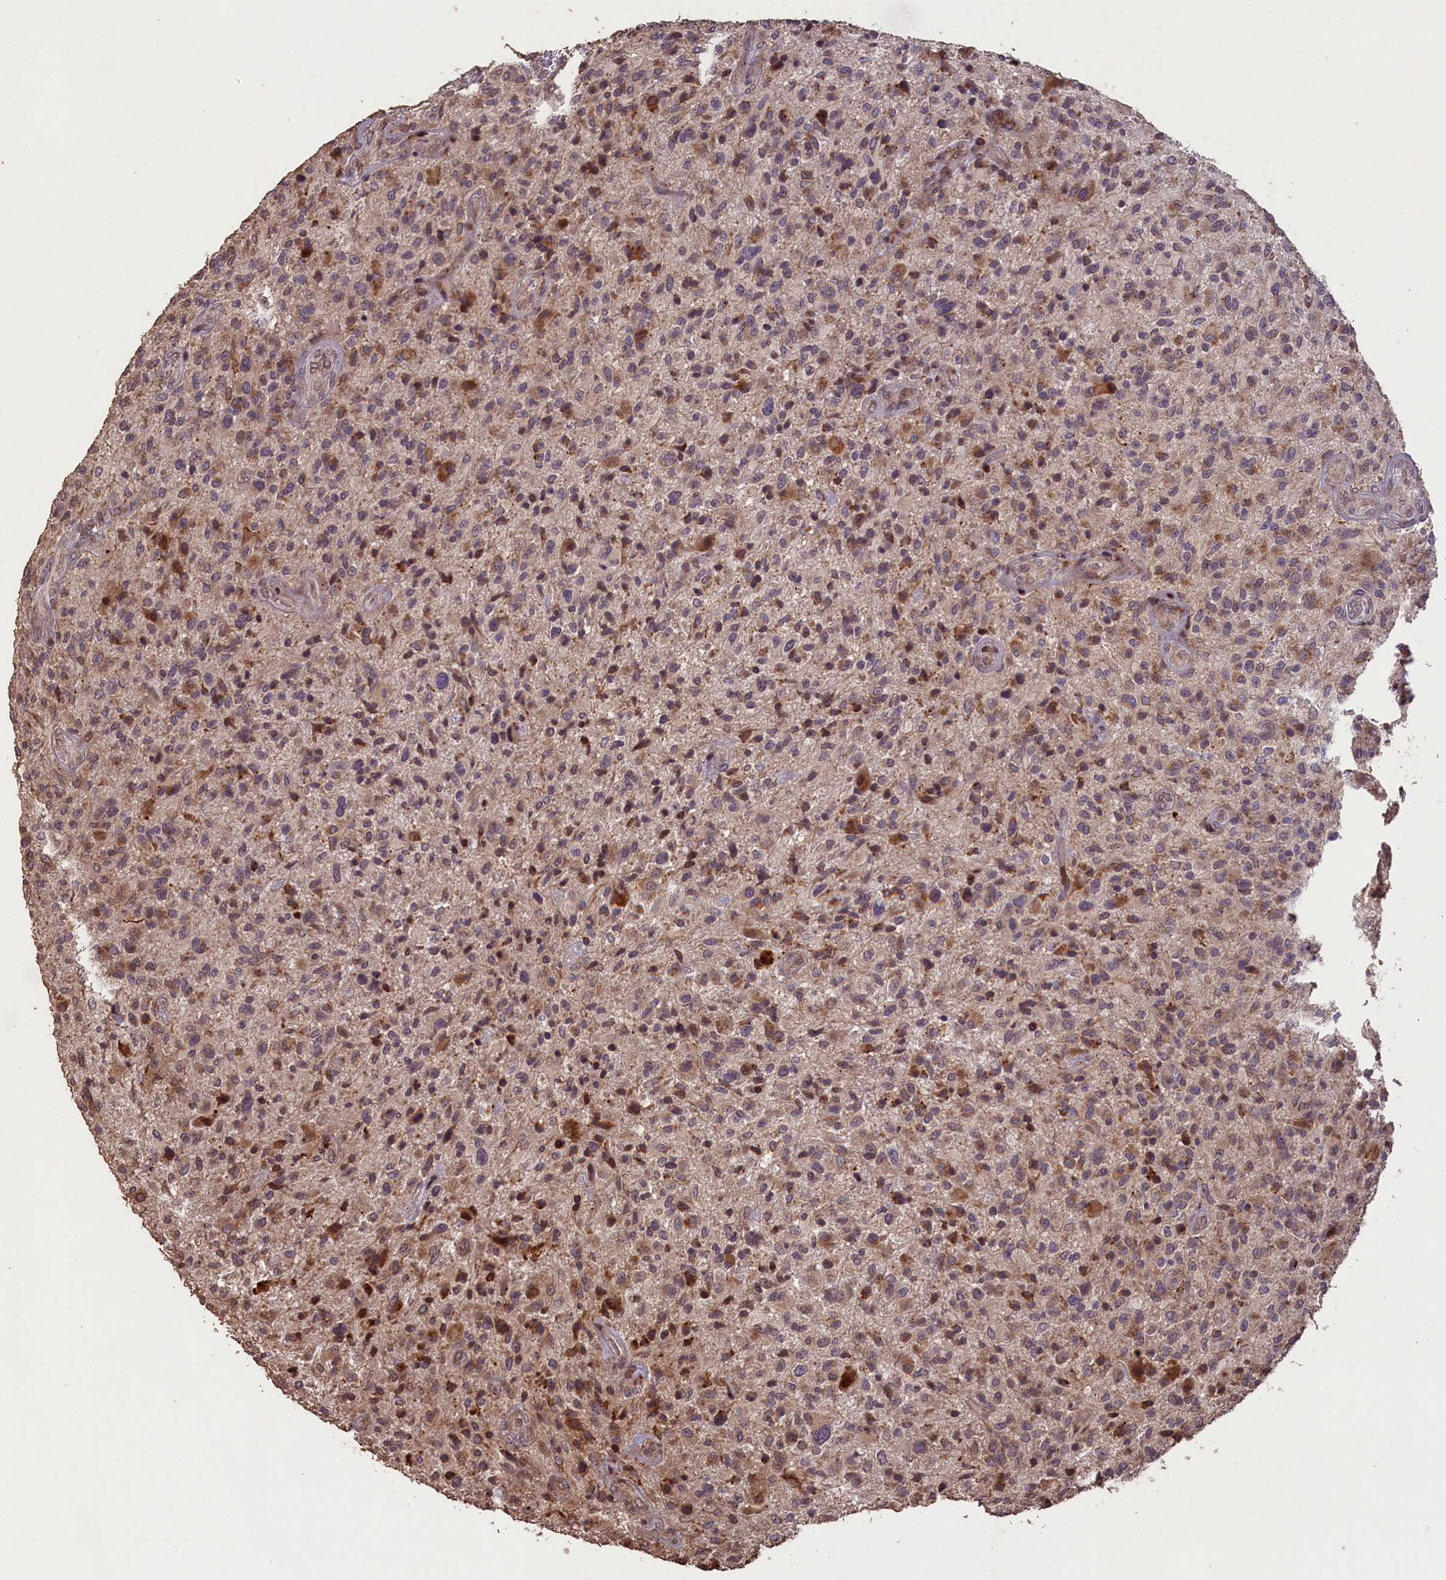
{"staining": {"intensity": "moderate", "quantity": "25%-75%", "location": "cytoplasmic/membranous"}, "tissue": "glioma", "cell_type": "Tumor cells", "image_type": "cancer", "snomed": [{"axis": "morphology", "description": "Glioma, malignant, High grade"}, {"axis": "topography", "description": "Brain"}], "caption": "Immunohistochemistry (IHC) micrograph of malignant glioma (high-grade) stained for a protein (brown), which exhibits medium levels of moderate cytoplasmic/membranous expression in about 25%-75% of tumor cells.", "gene": "SLC38A7", "patient": {"sex": "male", "age": 47}}